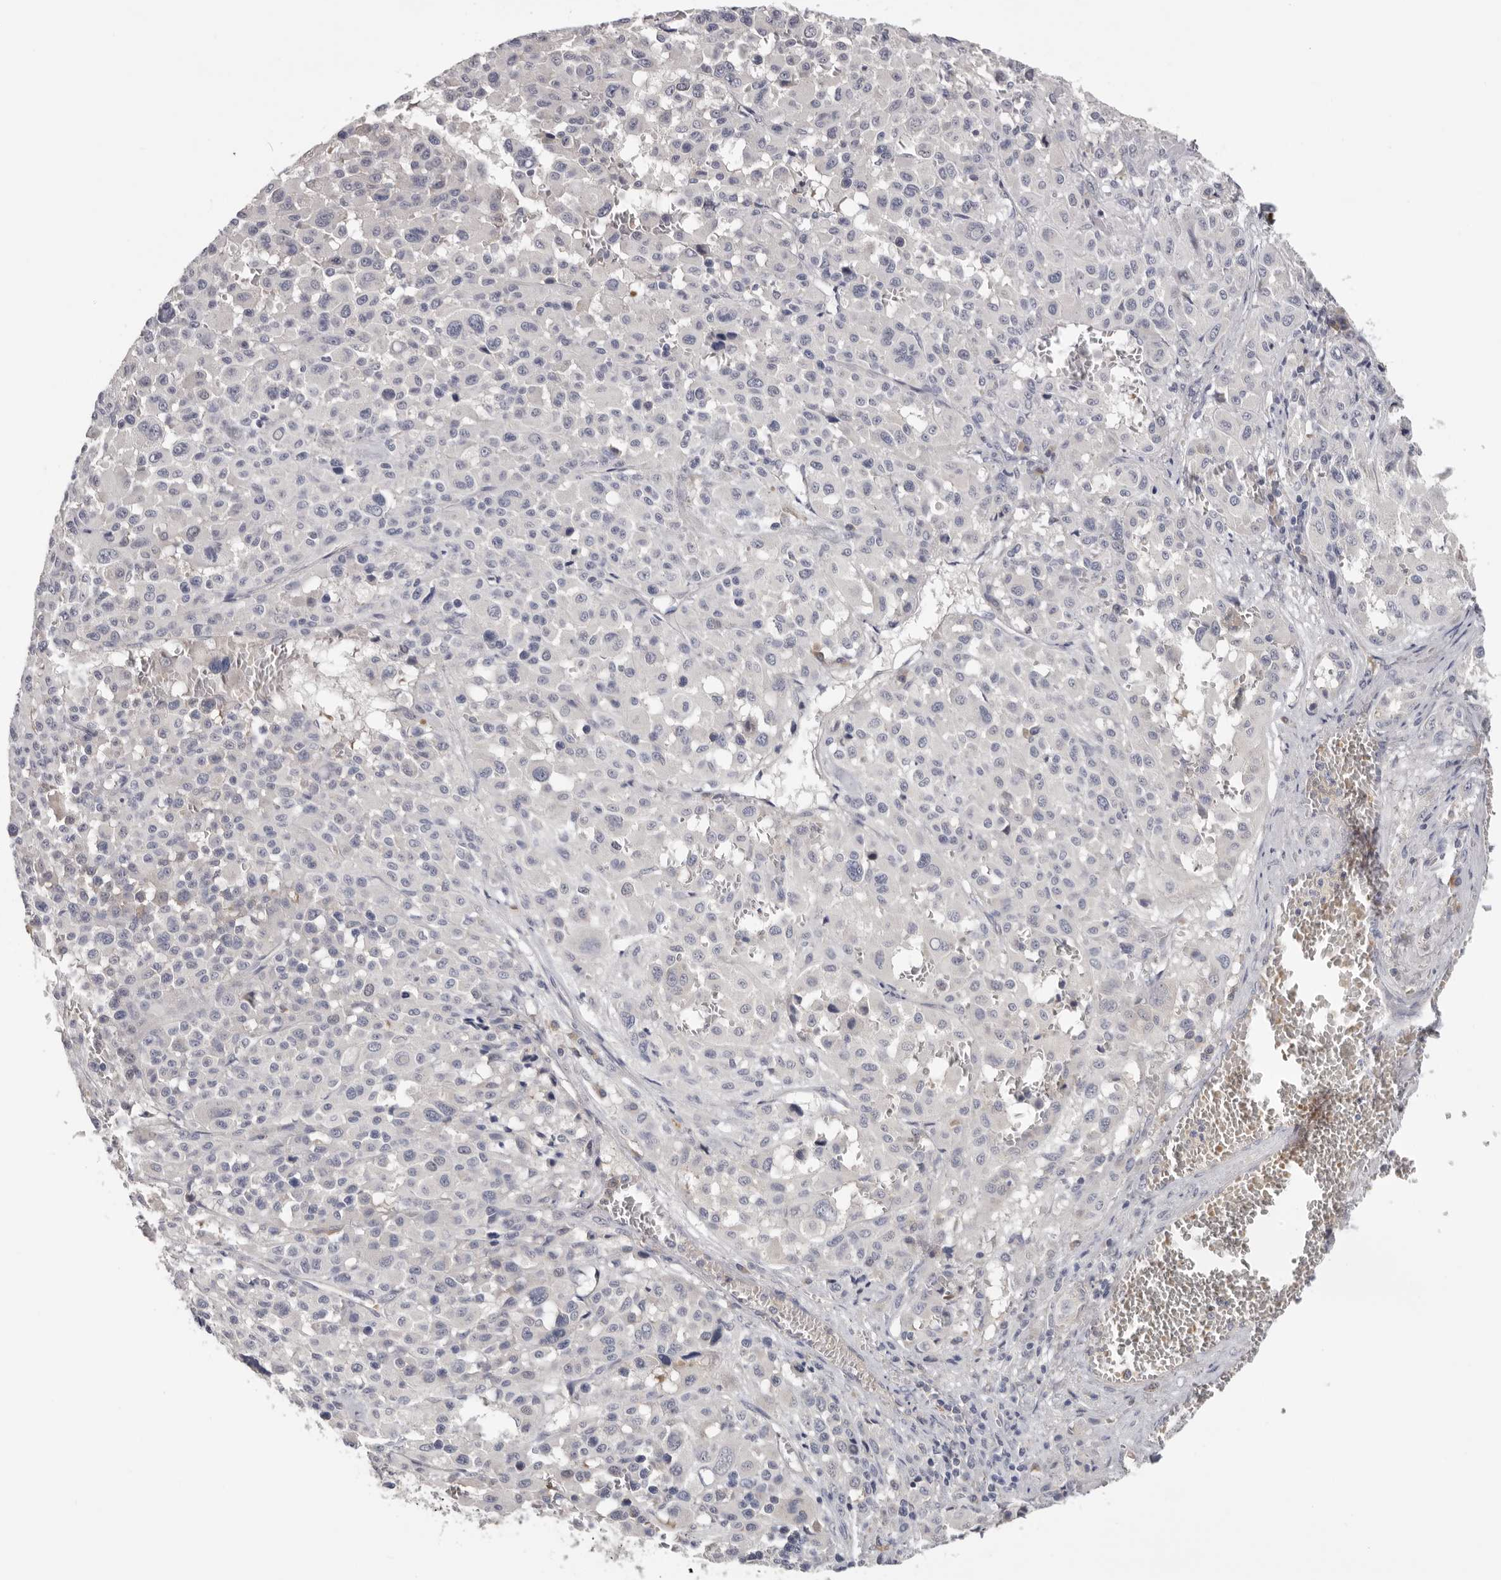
{"staining": {"intensity": "negative", "quantity": "none", "location": "none"}, "tissue": "melanoma", "cell_type": "Tumor cells", "image_type": "cancer", "snomed": [{"axis": "morphology", "description": "Malignant melanoma, Metastatic site"}, {"axis": "topography", "description": "Skin"}], "caption": "An immunohistochemistry (IHC) image of malignant melanoma (metastatic site) is shown. There is no staining in tumor cells of malignant melanoma (metastatic site).", "gene": "KIF2B", "patient": {"sex": "female", "age": 74}}